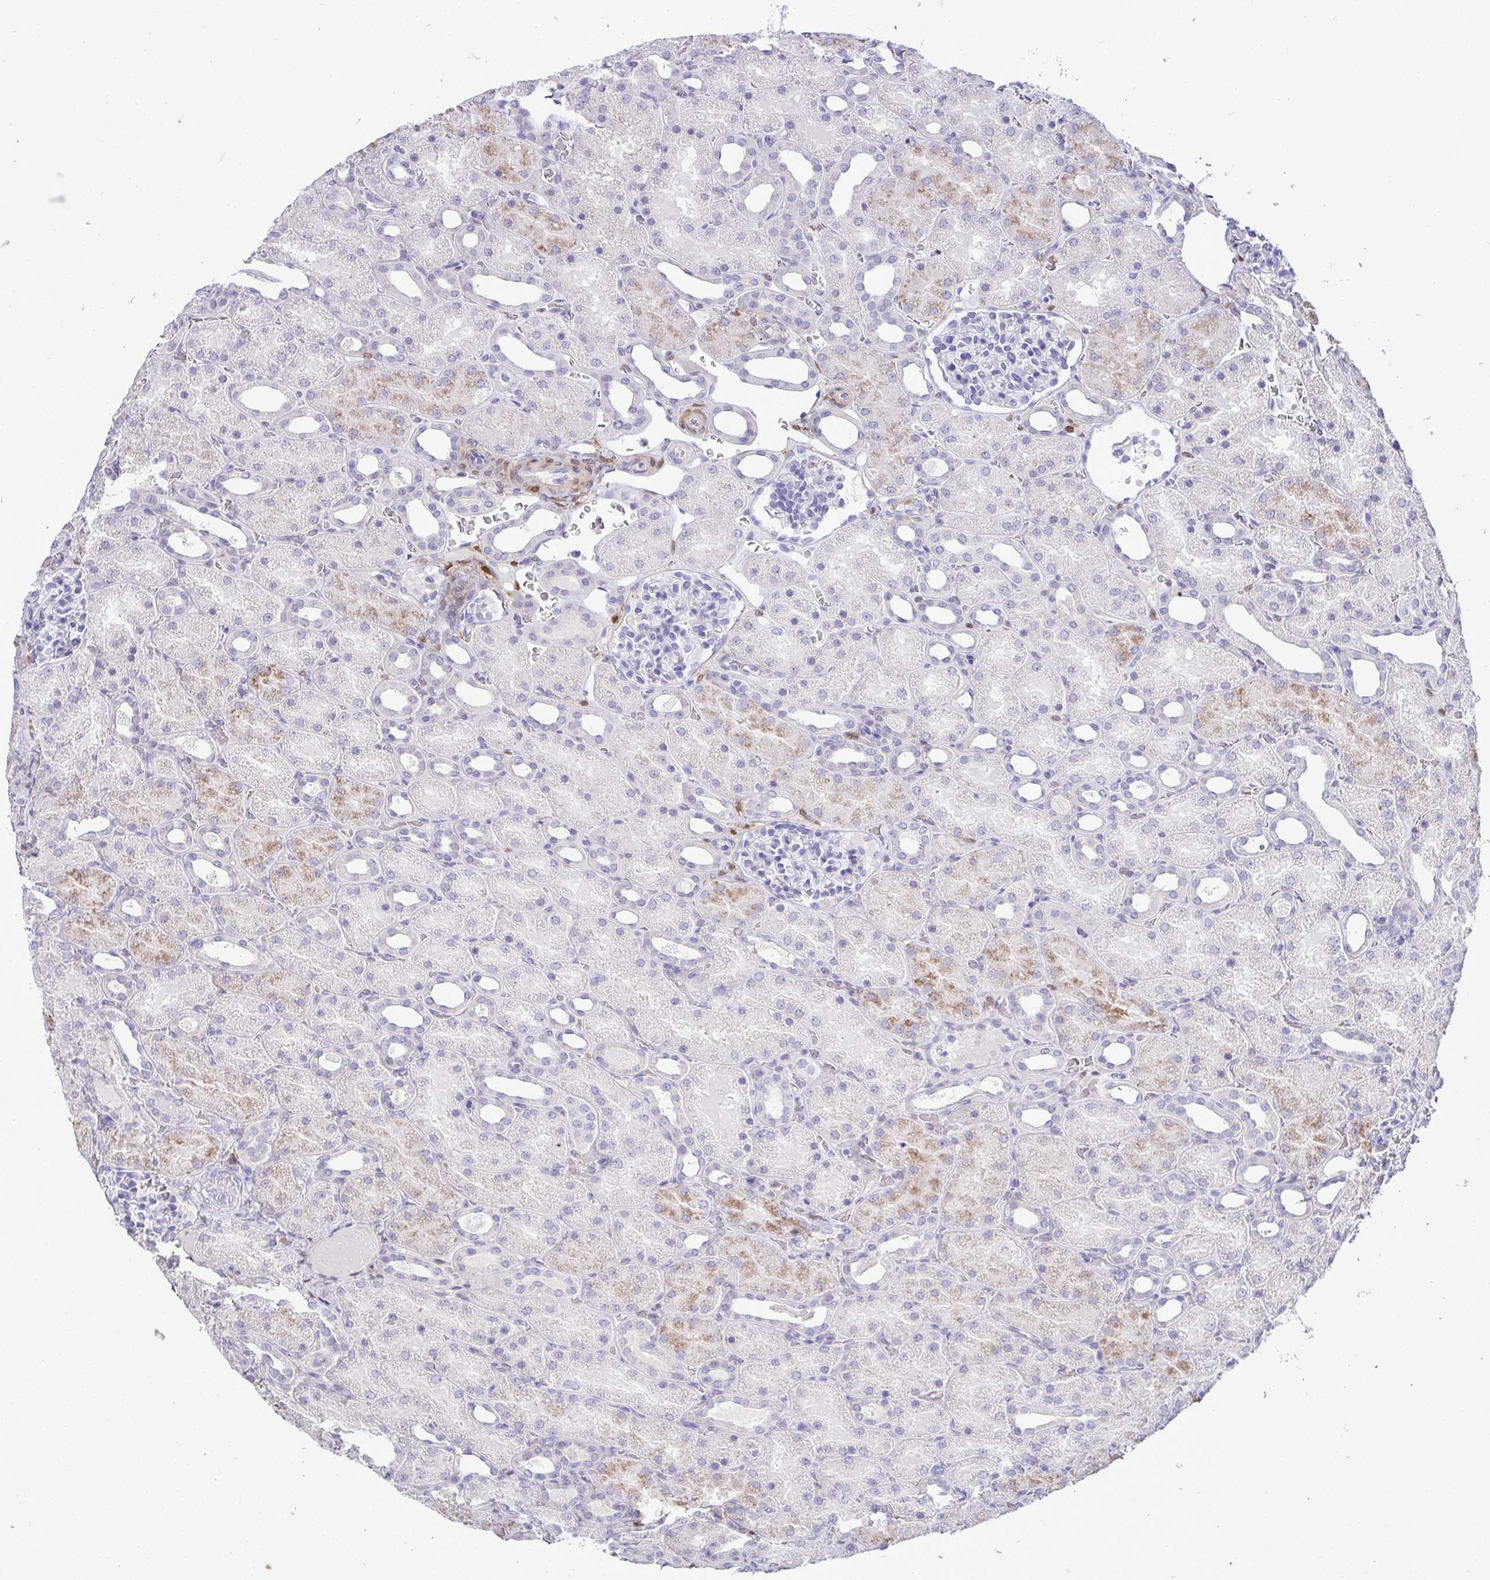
{"staining": {"intensity": "negative", "quantity": "none", "location": "none"}, "tissue": "kidney", "cell_type": "Cells in glomeruli", "image_type": "normal", "snomed": [{"axis": "morphology", "description": "Normal tissue, NOS"}, {"axis": "topography", "description": "Kidney"}], "caption": "IHC micrograph of unremarkable human kidney stained for a protein (brown), which reveals no staining in cells in glomeruli.", "gene": "HSPB6", "patient": {"sex": "male", "age": 2}}